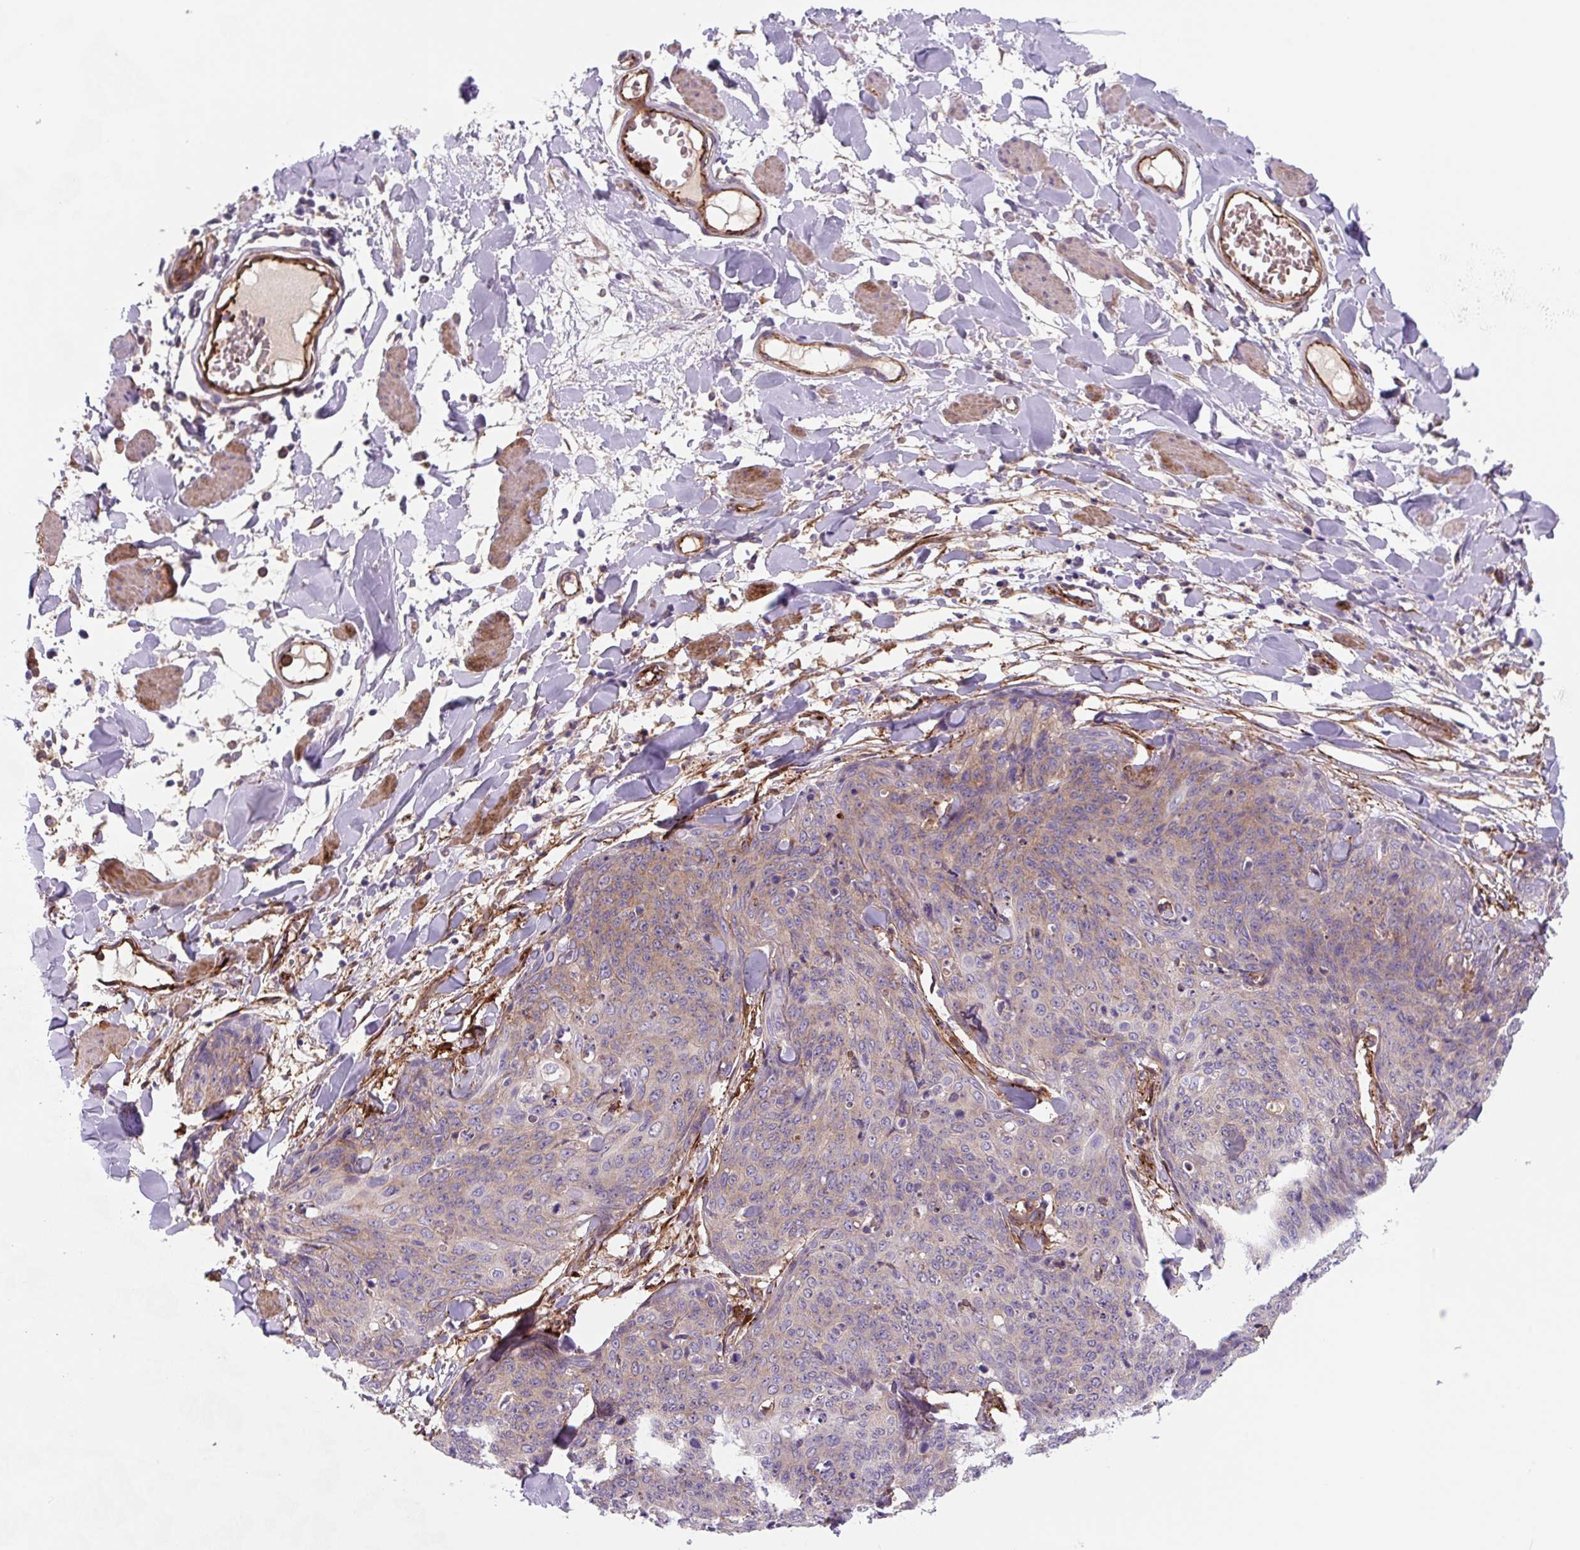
{"staining": {"intensity": "negative", "quantity": "none", "location": "none"}, "tissue": "skin cancer", "cell_type": "Tumor cells", "image_type": "cancer", "snomed": [{"axis": "morphology", "description": "Squamous cell carcinoma, NOS"}, {"axis": "topography", "description": "Skin"}, {"axis": "topography", "description": "Vulva"}], "caption": "A histopathology image of skin squamous cell carcinoma stained for a protein displays no brown staining in tumor cells.", "gene": "DHFR2", "patient": {"sex": "female", "age": 85}}